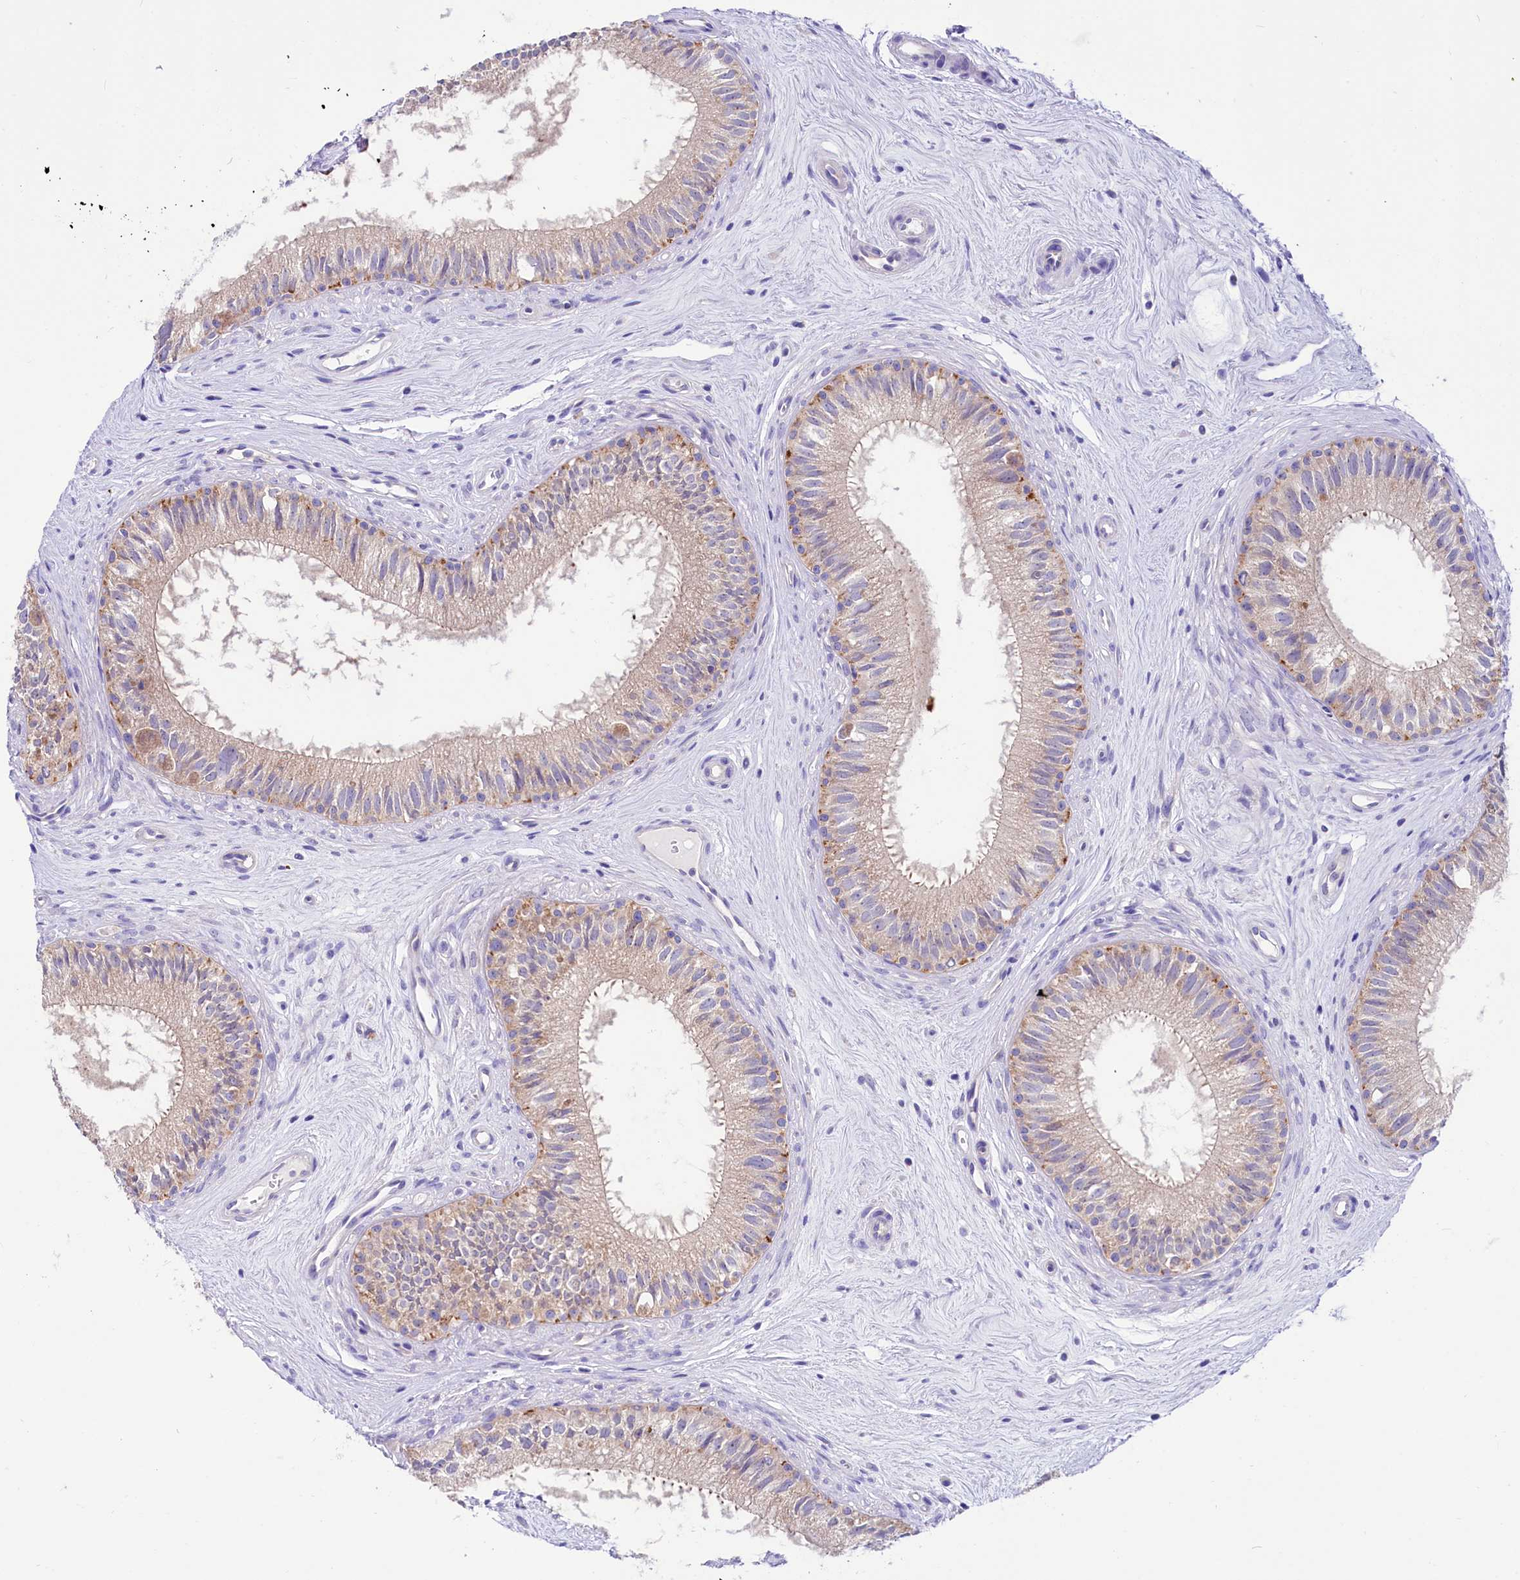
{"staining": {"intensity": "moderate", "quantity": "<25%", "location": "cytoplasmic/membranous"}, "tissue": "epididymis", "cell_type": "Glandular cells", "image_type": "normal", "snomed": [{"axis": "morphology", "description": "Normal tissue, NOS"}, {"axis": "topography", "description": "Epididymis"}], "caption": "Immunohistochemical staining of normal epididymis demonstrates <25% levels of moderate cytoplasmic/membranous protein staining in about <25% of glandular cells.", "gene": "ABHD5", "patient": {"sex": "male", "age": 71}}